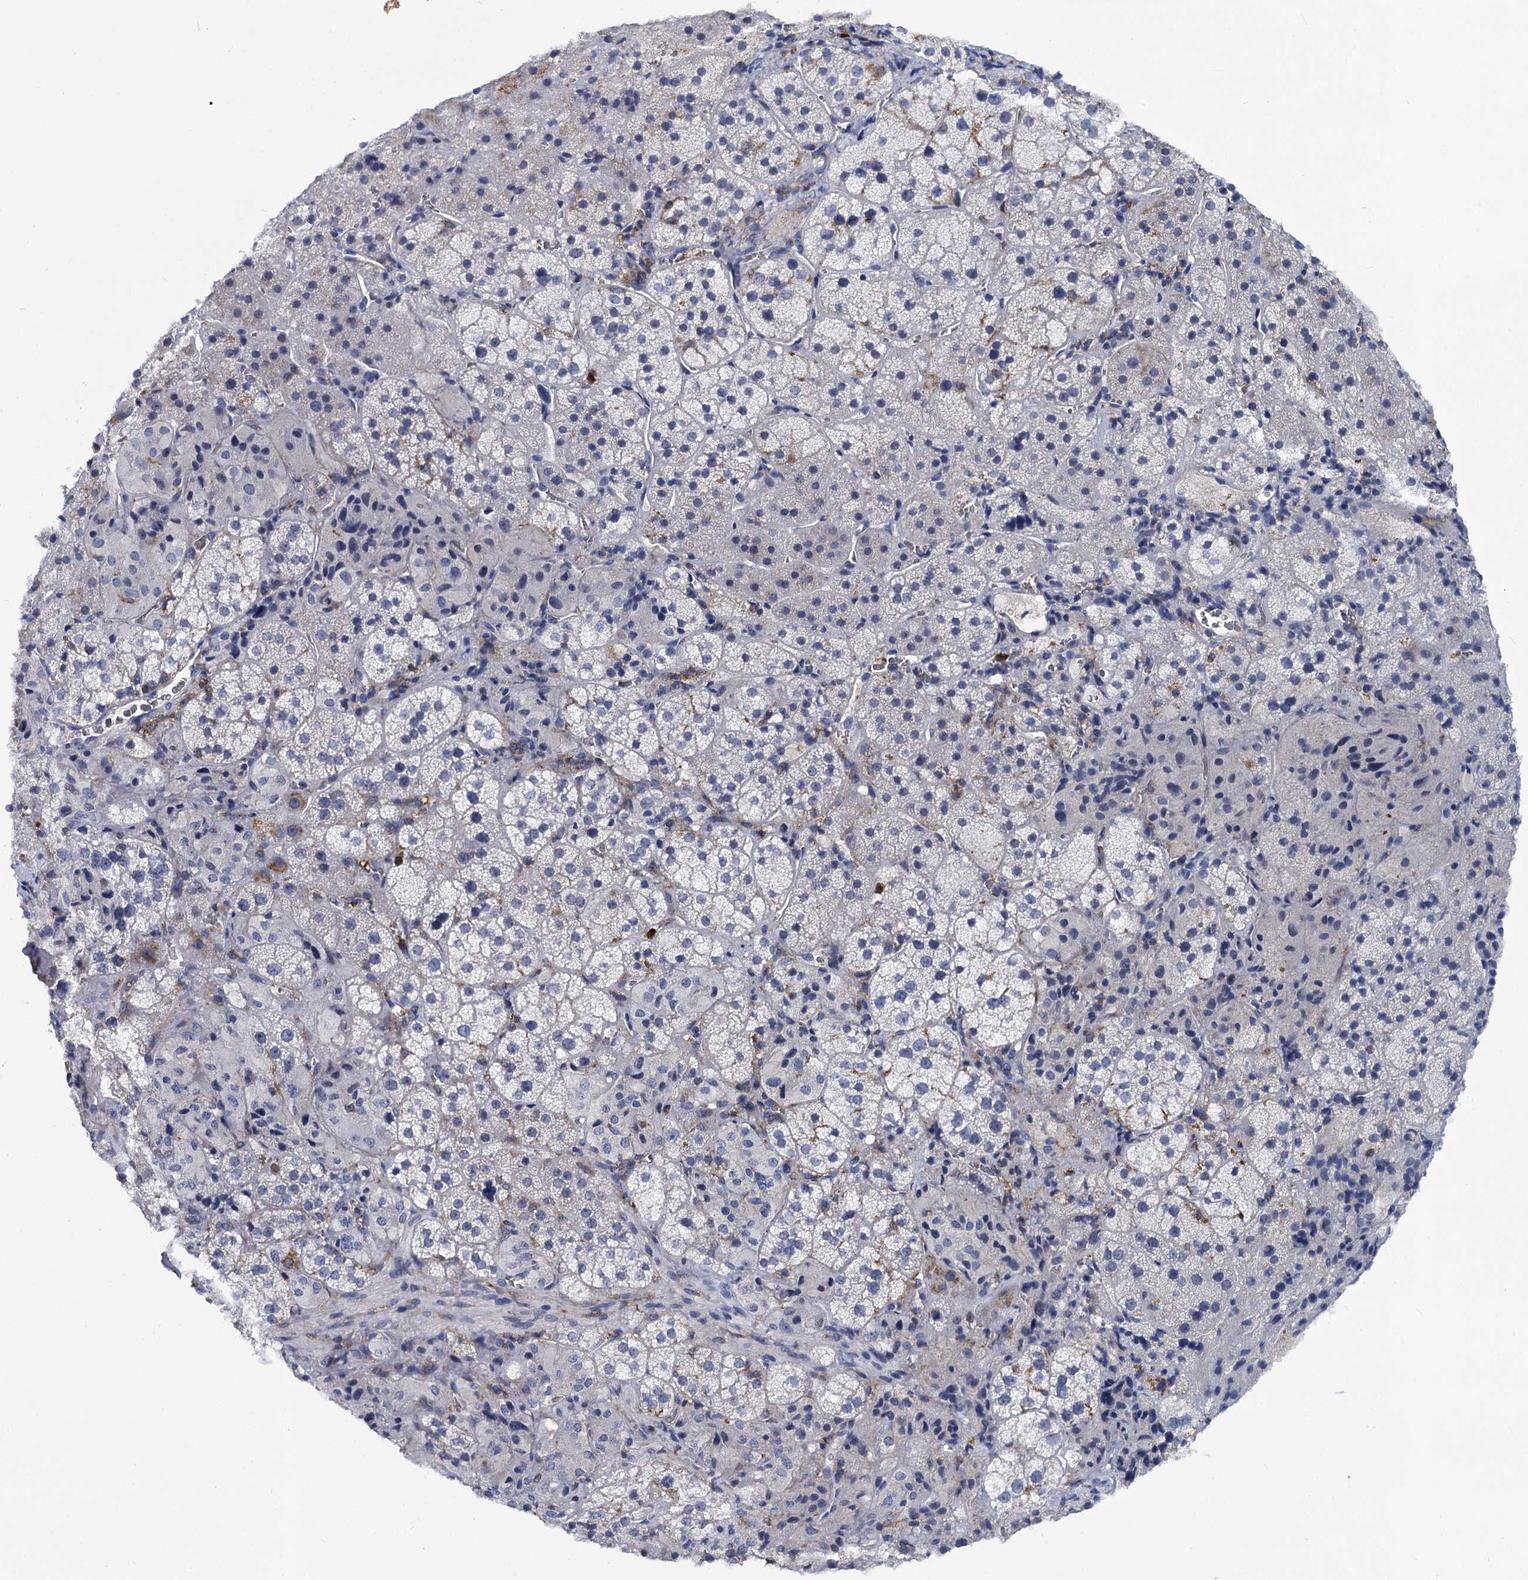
{"staining": {"intensity": "moderate", "quantity": "<25%", "location": "cytoplasmic/membranous"}, "tissue": "adrenal gland", "cell_type": "Glandular cells", "image_type": "normal", "snomed": [{"axis": "morphology", "description": "Normal tissue, NOS"}, {"axis": "topography", "description": "Adrenal gland"}], "caption": "Protein analysis of unremarkable adrenal gland displays moderate cytoplasmic/membranous staining in about <25% of glandular cells. (brown staining indicates protein expression, while blue staining denotes nuclei).", "gene": "RHOG", "patient": {"sex": "female", "age": 44}}